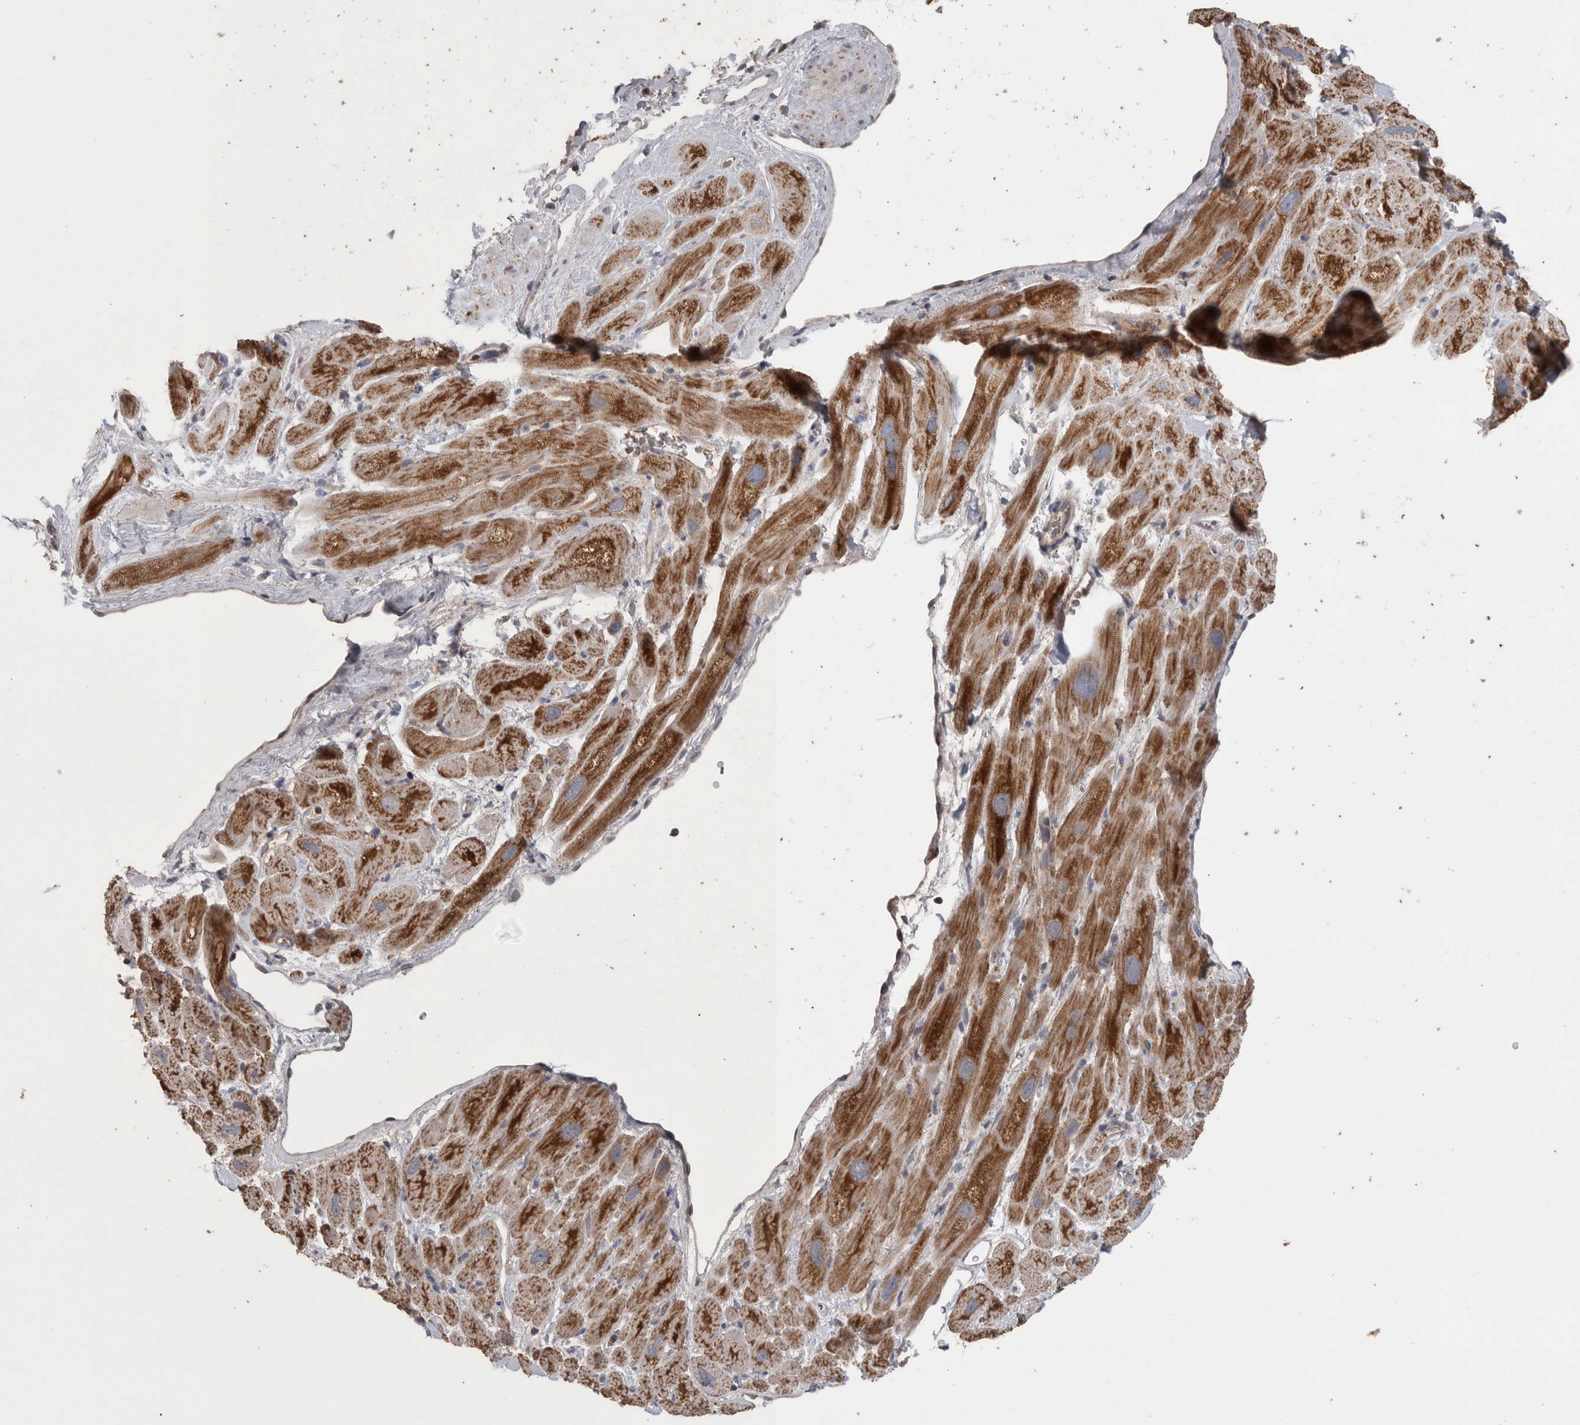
{"staining": {"intensity": "moderate", "quantity": ">75%", "location": "cytoplasmic/membranous"}, "tissue": "heart muscle", "cell_type": "Cardiomyocytes", "image_type": "normal", "snomed": [{"axis": "morphology", "description": "Normal tissue, NOS"}, {"axis": "topography", "description": "Heart"}], "caption": "Protein expression analysis of normal heart muscle exhibits moderate cytoplasmic/membranous positivity in about >75% of cardiomyocytes. (DAB (3,3'-diaminobenzidine) IHC, brown staining for protein, blue staining for nuclei).", "gene": "SCO1", "patient": {"sex": "male", "age": 49}}